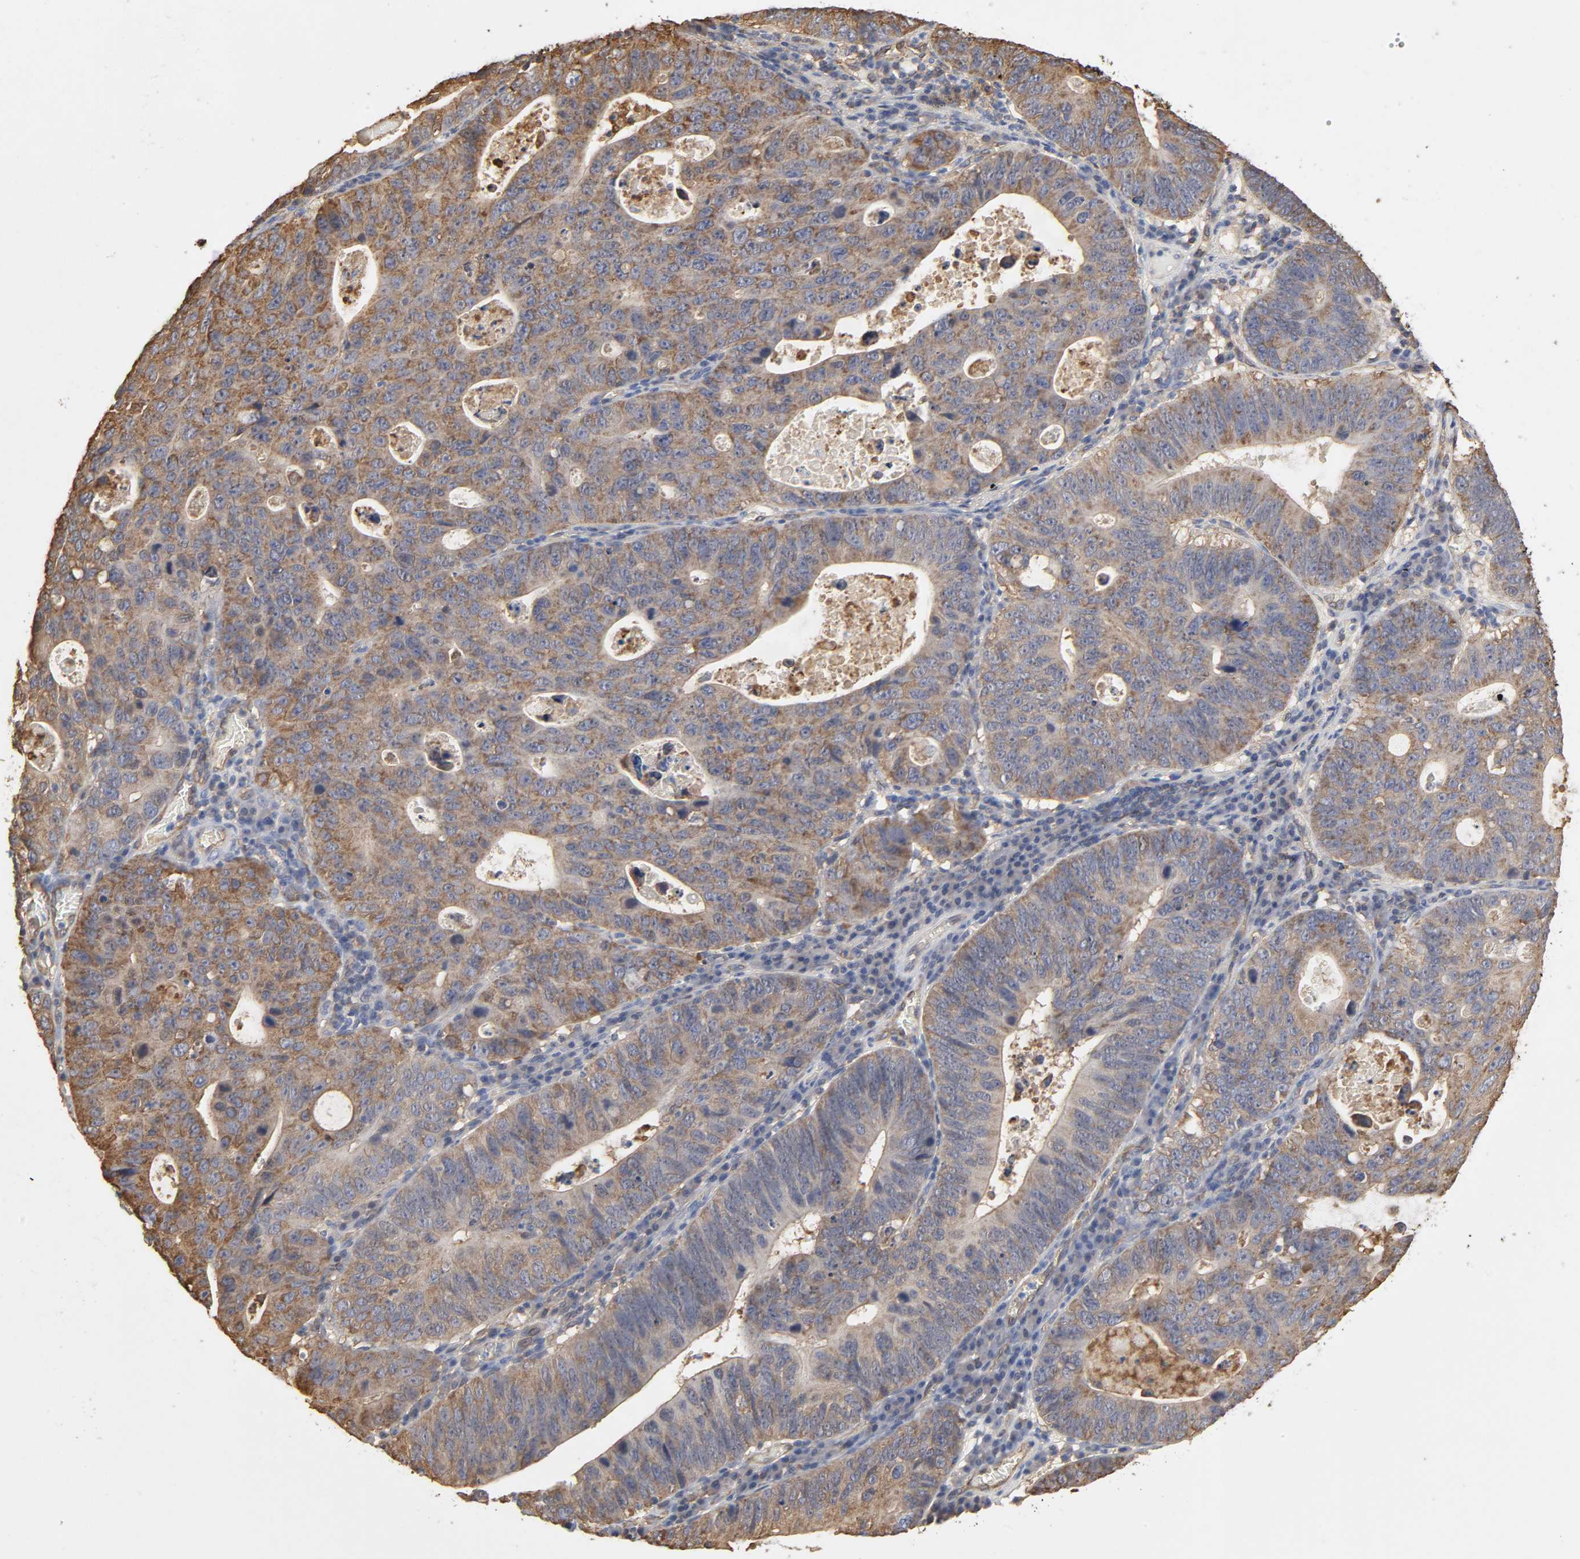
{"staining": {"intensity": "moderate", "quantity": ">75%", "location": "cytoplasmic/membranous"}, "tissue": "stomach cancer", "cell_type": "Tumor cells", "image_type": "cancer", "snomed": [{"axis": "morphology", "description": "Adenocarcinoma, NOS"}, {"axis": "topography", "description": "Stomach"}], "caption": "IHC of adenocarcinoma (stomach) shows medium levels of moderate cytoplasmic/membranous positivity in about >75% of tumor cells. (DAB = brown stain, brightfield microscopy at high magnification).", "gene": "ANXA2", "patient": {"sex": "male", "age": 59}}